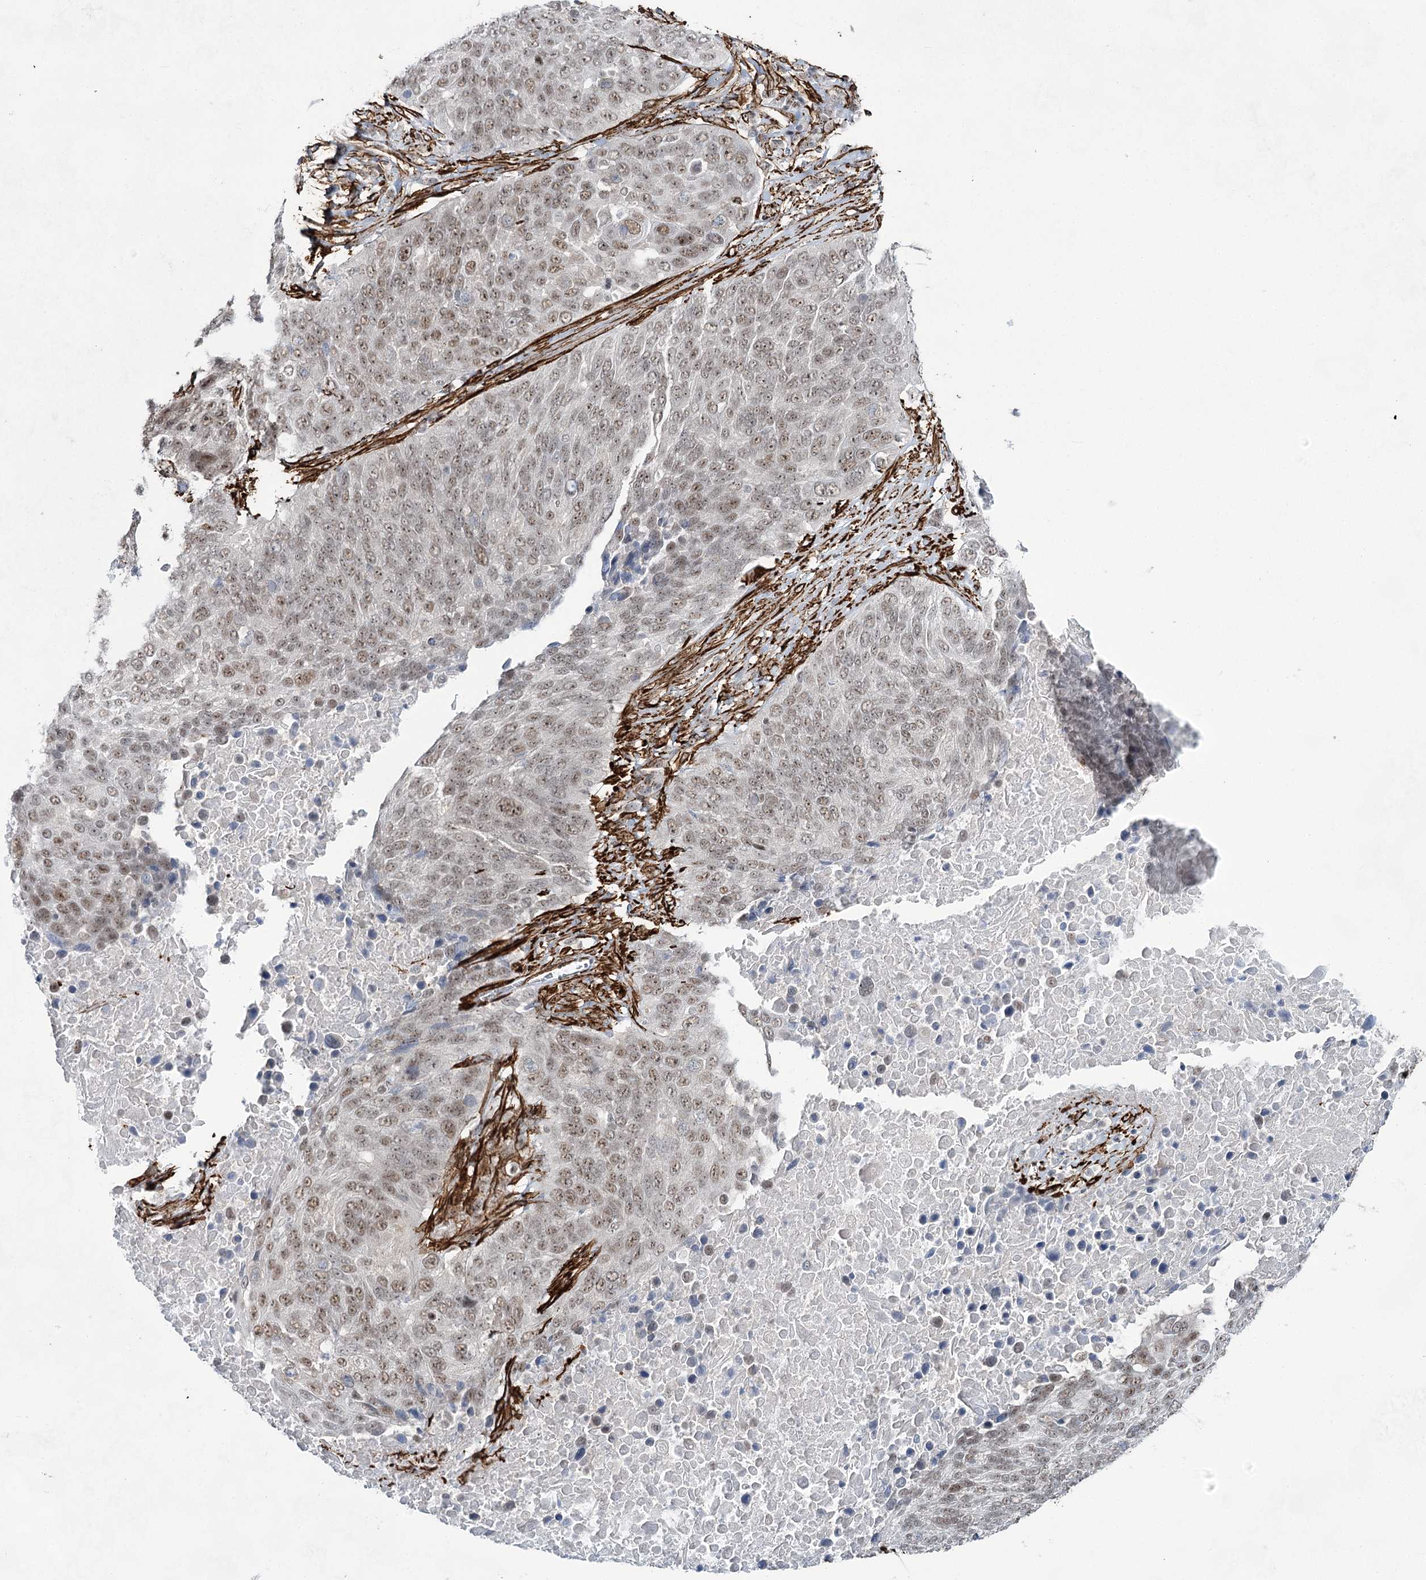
{"staining": {"intensity": "weak", "quantity": ">75%", "location": "nuclear"}, "tissue": "lung cancer", "cell_type": "Tumor cells", "image_type": "cancer", "snomed": [{"axis": "morphology", "description": "Squamous cell carcinoma, NOS"}, {"axis": "topography", "description": "Lung"}], "caption": "This photomicrograph exhibits lung squamous cell carcinoma stained with immunohistochemistry to label a protein in brown. The nuclear of tumor cells show weak positivity for the protein. Nuclei are counter-stained blue.", "gene": "CWF19L1", "patient": {"sex": "male", "age": 66}}